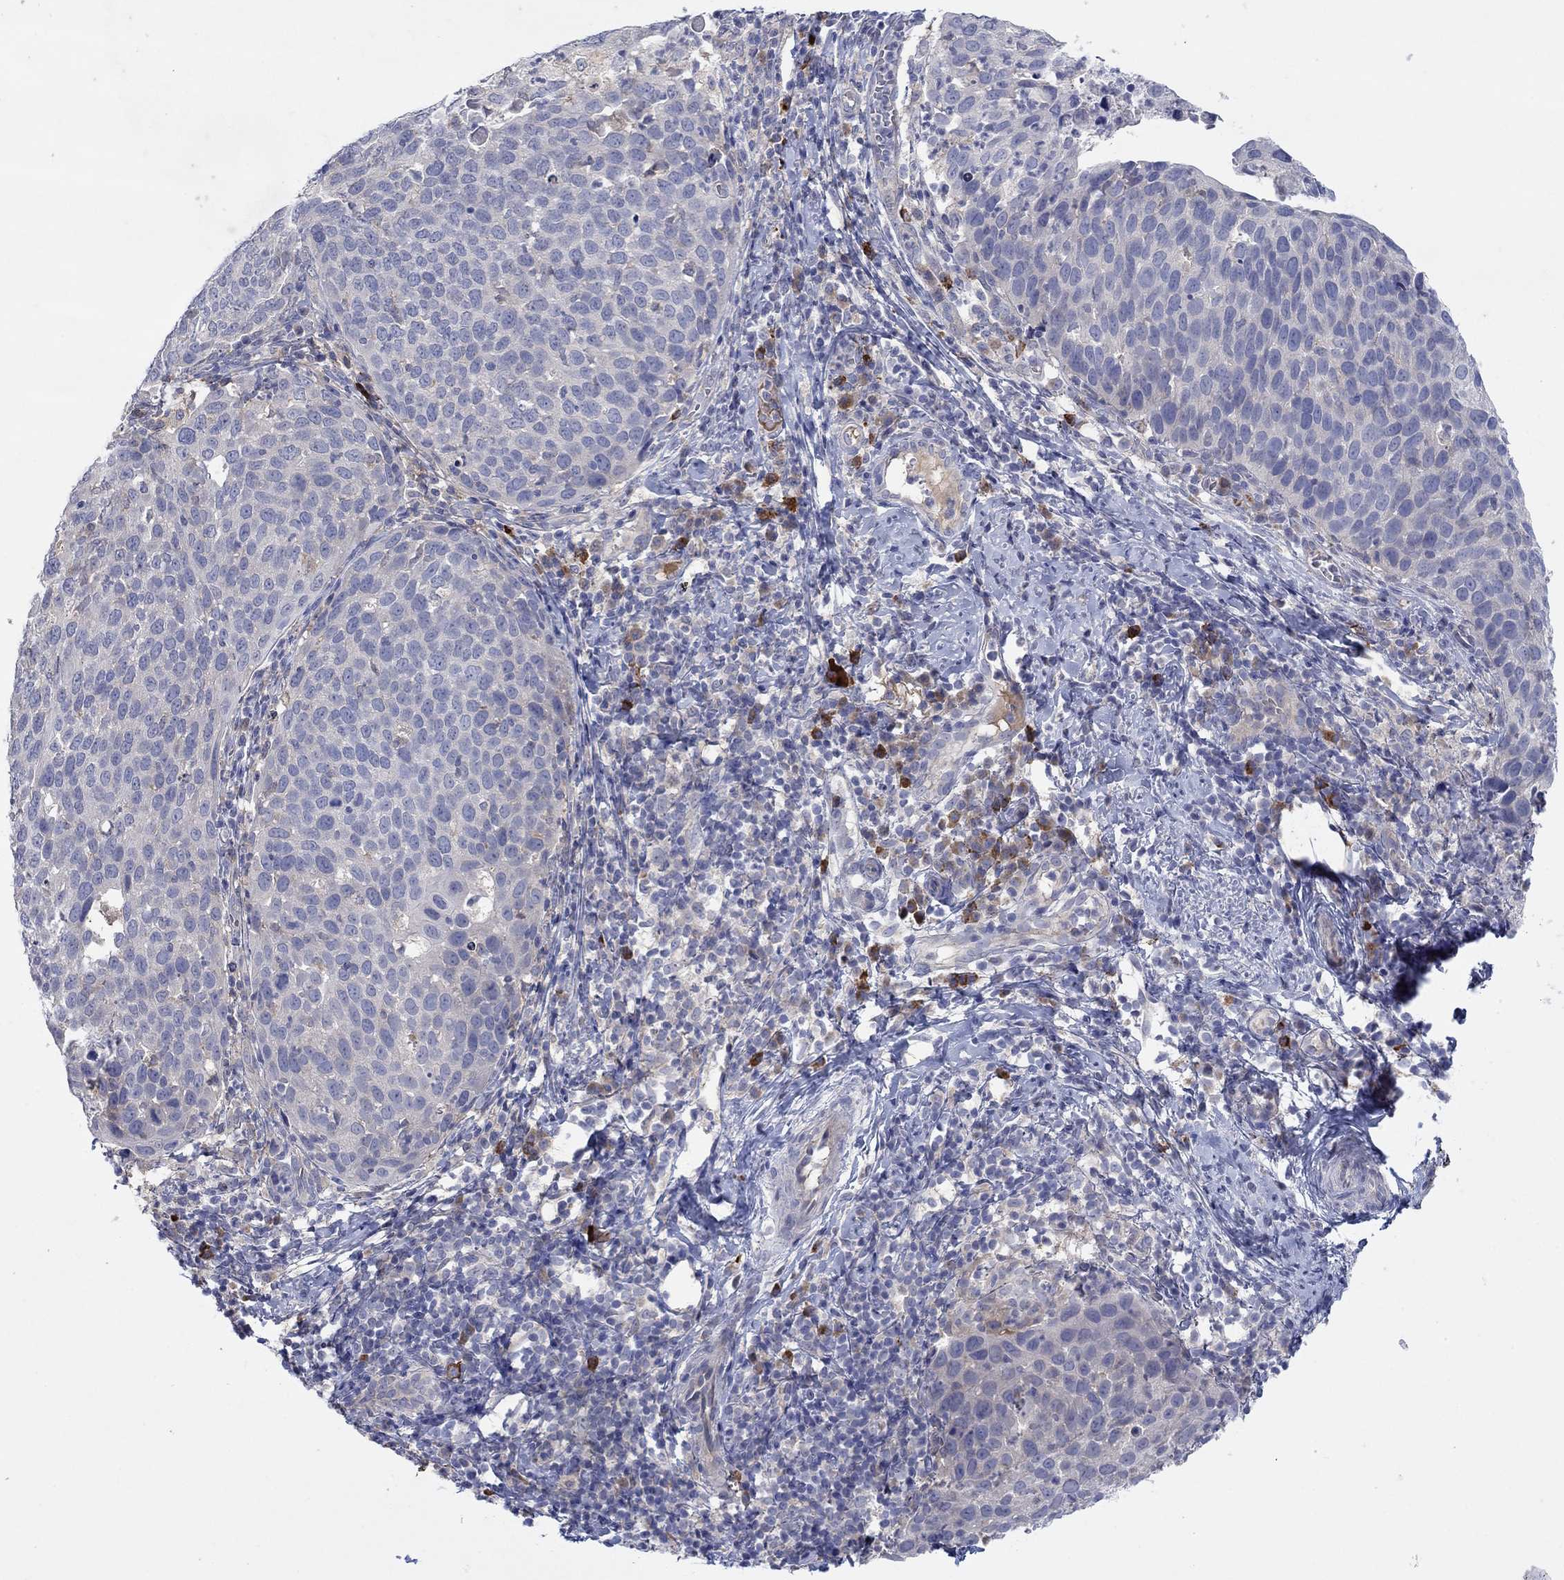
{"staining": {"intensity": "negative", "quantity": "none", "location": "none"}, "tissue": "cervical cancer", "cell_type": "Tumor cells", "image_type": "cancer", "snomed": [{"axis": "morphology", "description": "Squamous cell carcinoma, NOS"}, {"axis": "topography", "description": "Cervix"}], "caption": "High power microscopy photomicrograph of an immunohistochemistry (IHC) micrograph of cervical cancer (squamous cell carcinoma), revealing no significant positivity in tumor cells. Brightfield microscopy of IHC stained with DAB (3,3'-diaminobenzidine) (brown) and hematoxylin (blue), captured at high magnification.", "gene": "PLCL2", "patient": {"sex": "female", "age": 54}}